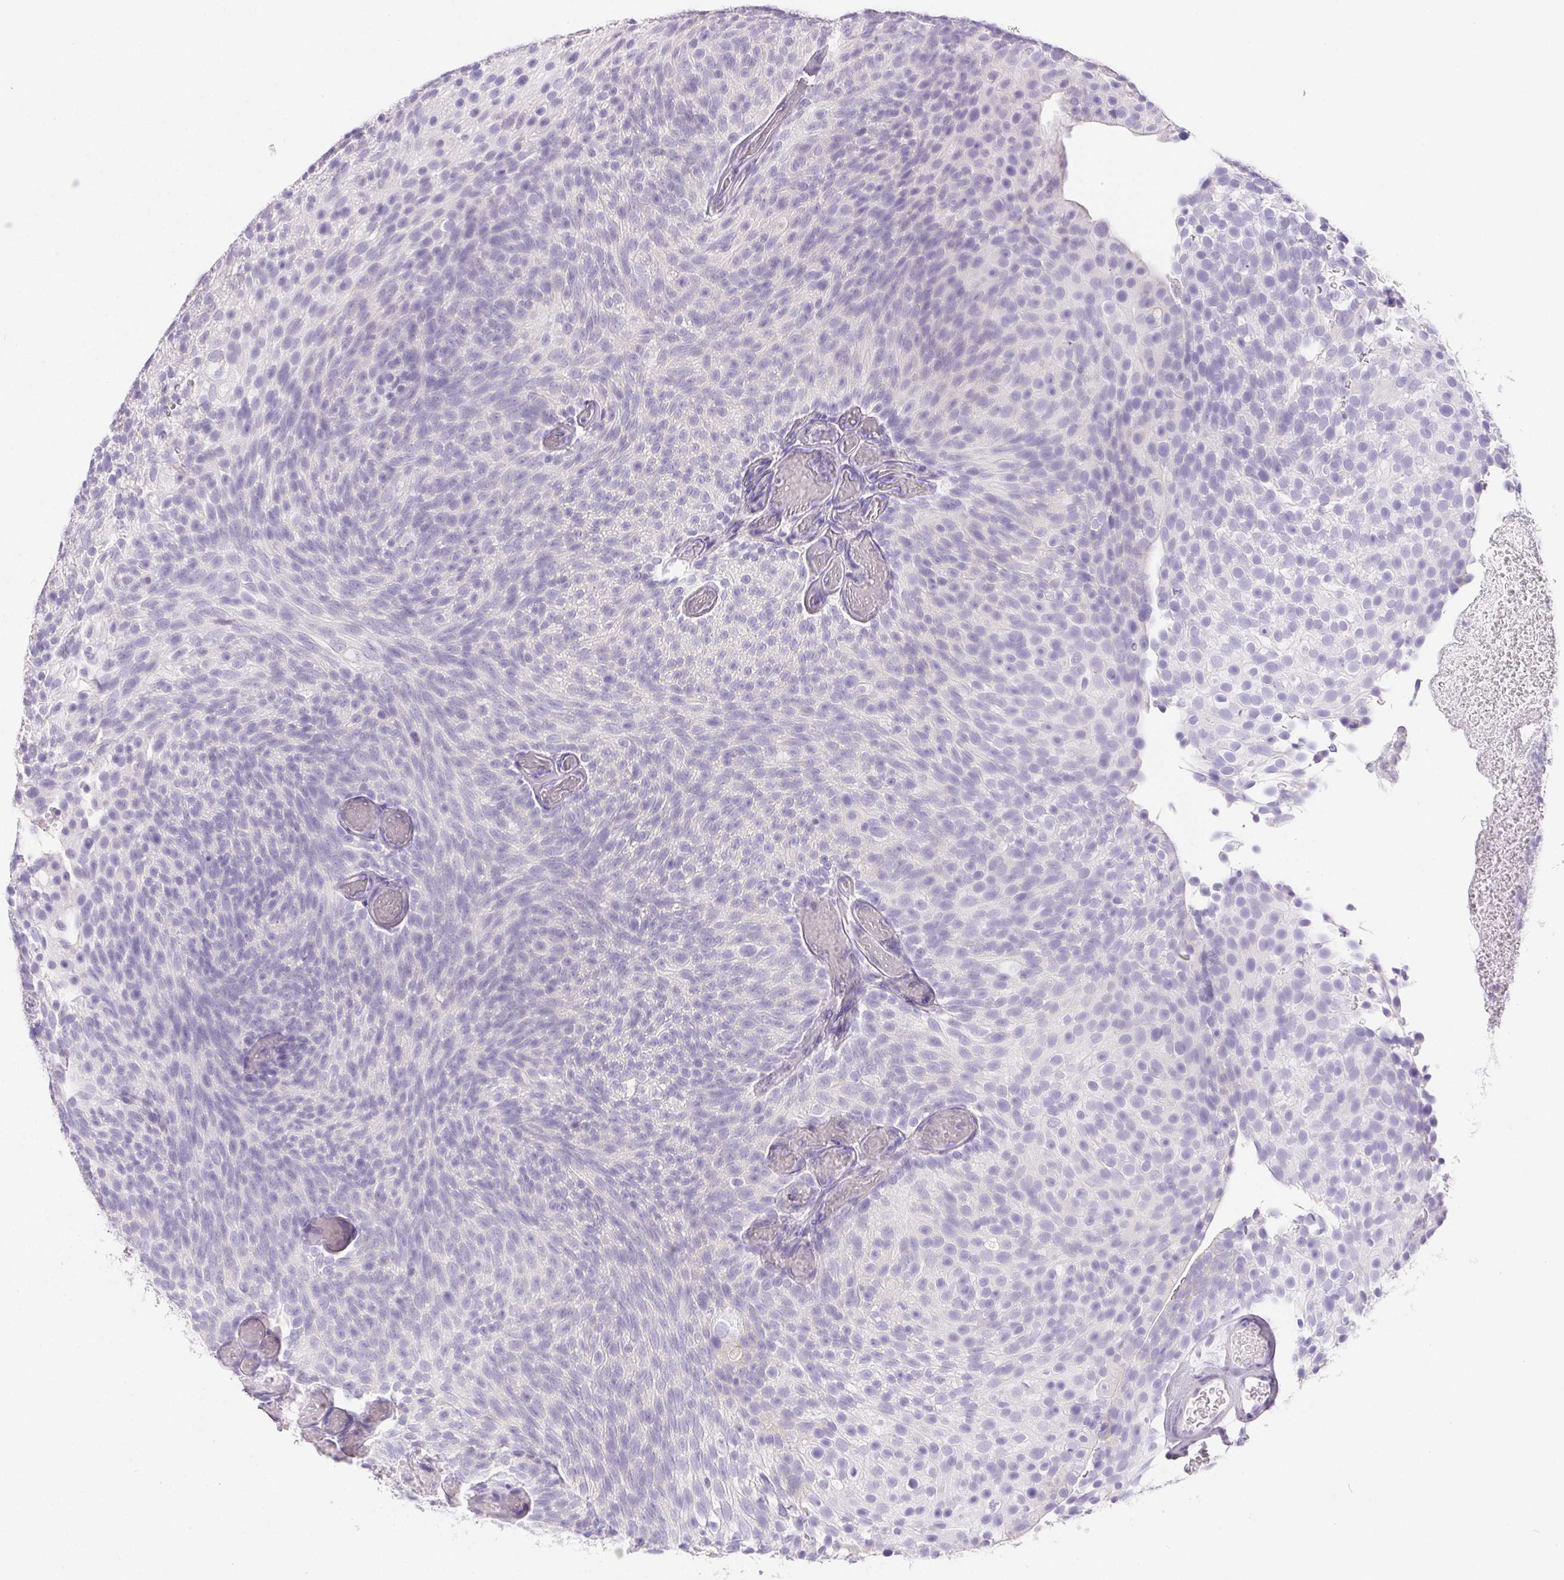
{"staining": {"intensity": "negative", "quantity": "none", "location": "none"}, "tissue": "urothelial cancer", "cell_type": "Tumor cells", "image_type": "cancer", "snomed": [{"axis": "morphology", "description": "Urothelial carcinoma, Low grade"}, {"axis": "topography", "description": "Urinary bladder"}], "caption": "The photomicrograph demonstrates no significant positivity in tumor cells of urothelial cancer. (DAB (3,3'-diaminobenzidine) immunohistochemistry (IHC), high magnification).", "gene": "PNLIP", "patient": {"sex": "male", "age": 78}}